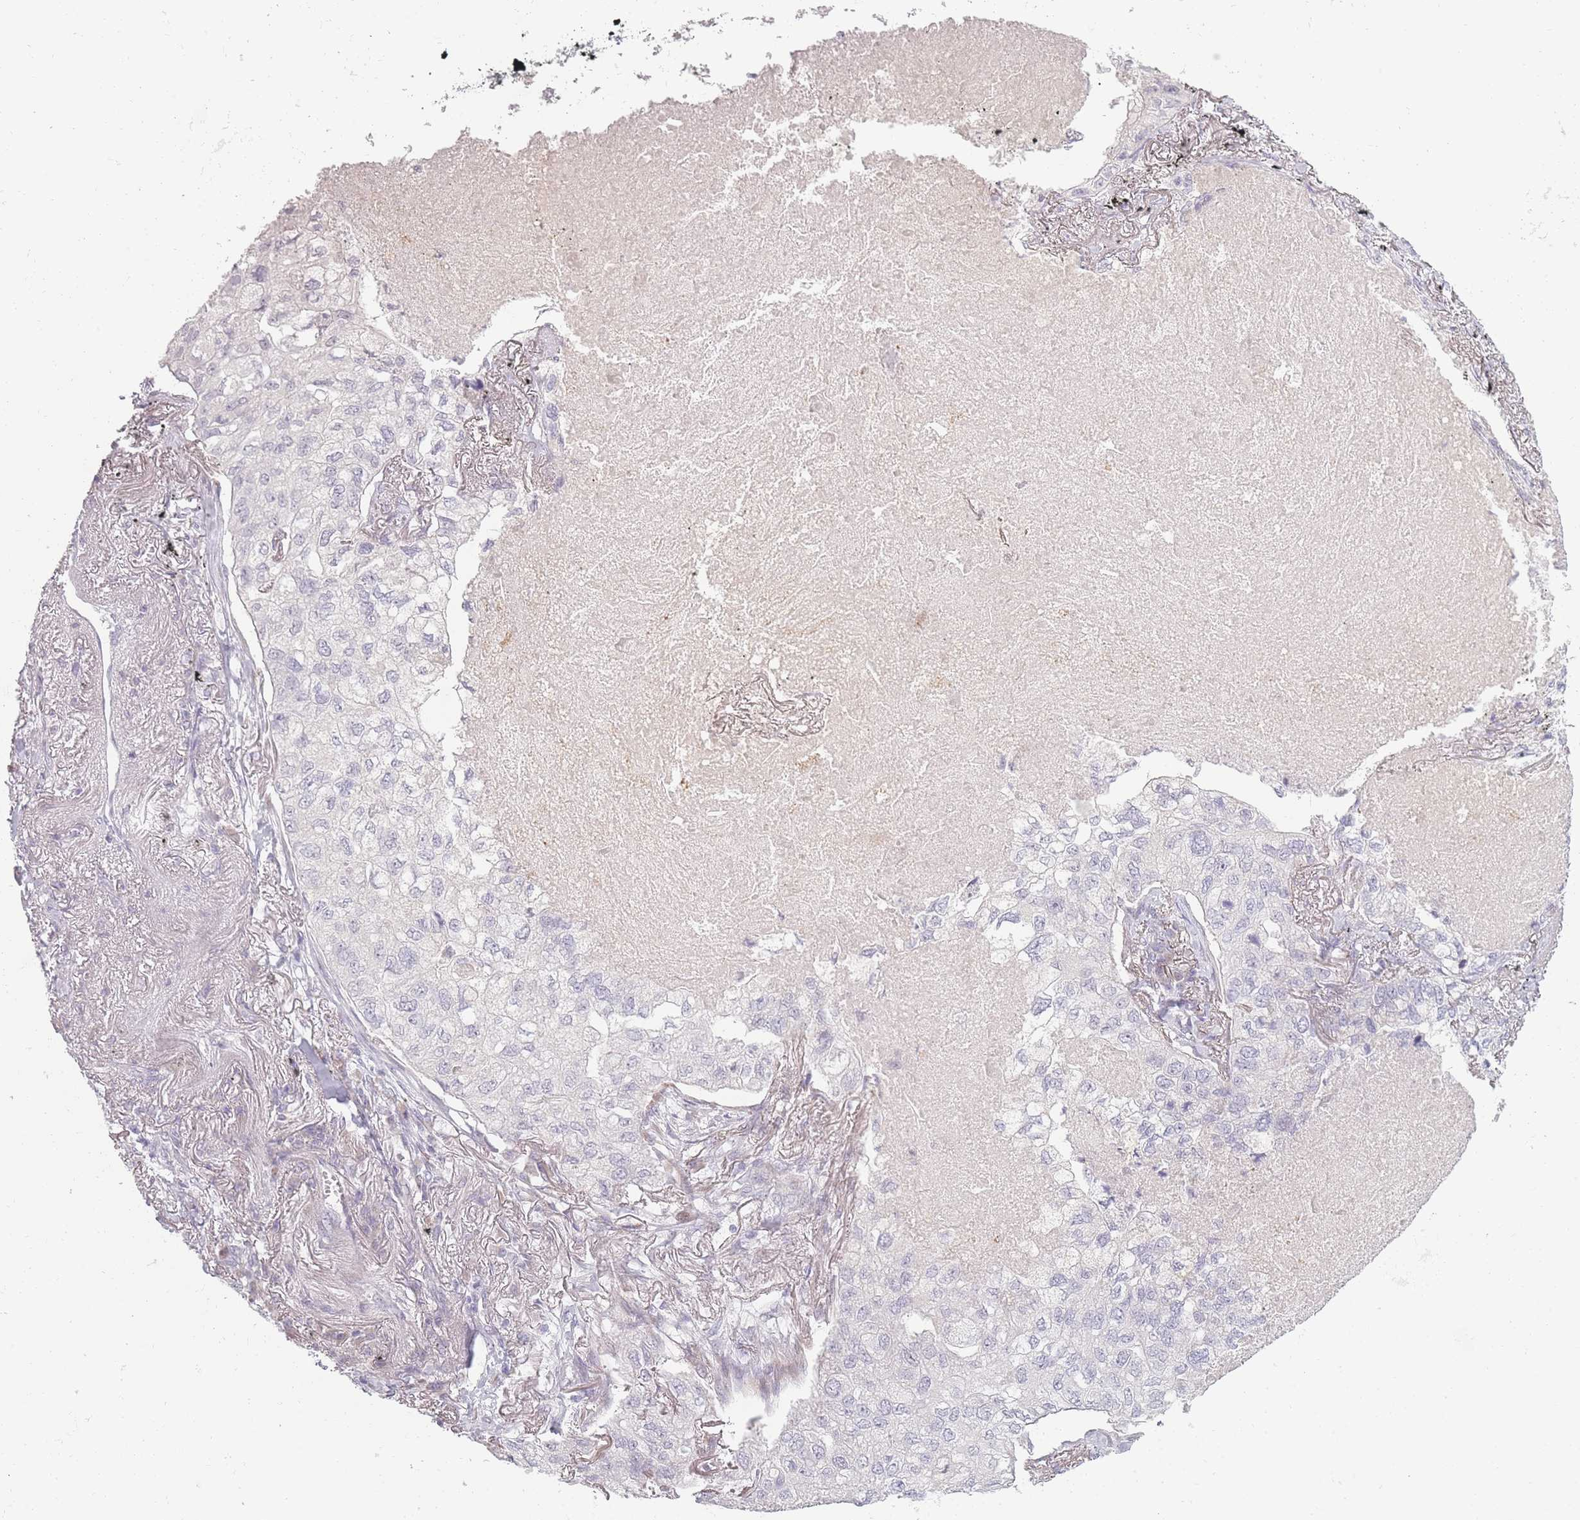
{"staining": {"intensity": "negative", "quantity": "none", "location": "none"}, "tissue": "lung cancer", "cell_type": "Tumor cells", "image_type": "cancer", "snomed": [{"axis": "morphology", "description": "Adenocarcinoma, NOS"}, {"axis": "topography", "description": "Lung"}], "caption": "Tumor cells are negative for protein expression in human lung cancer.", "gene": "RASL10B", "patient": {"sex": "male", "age": 65}}